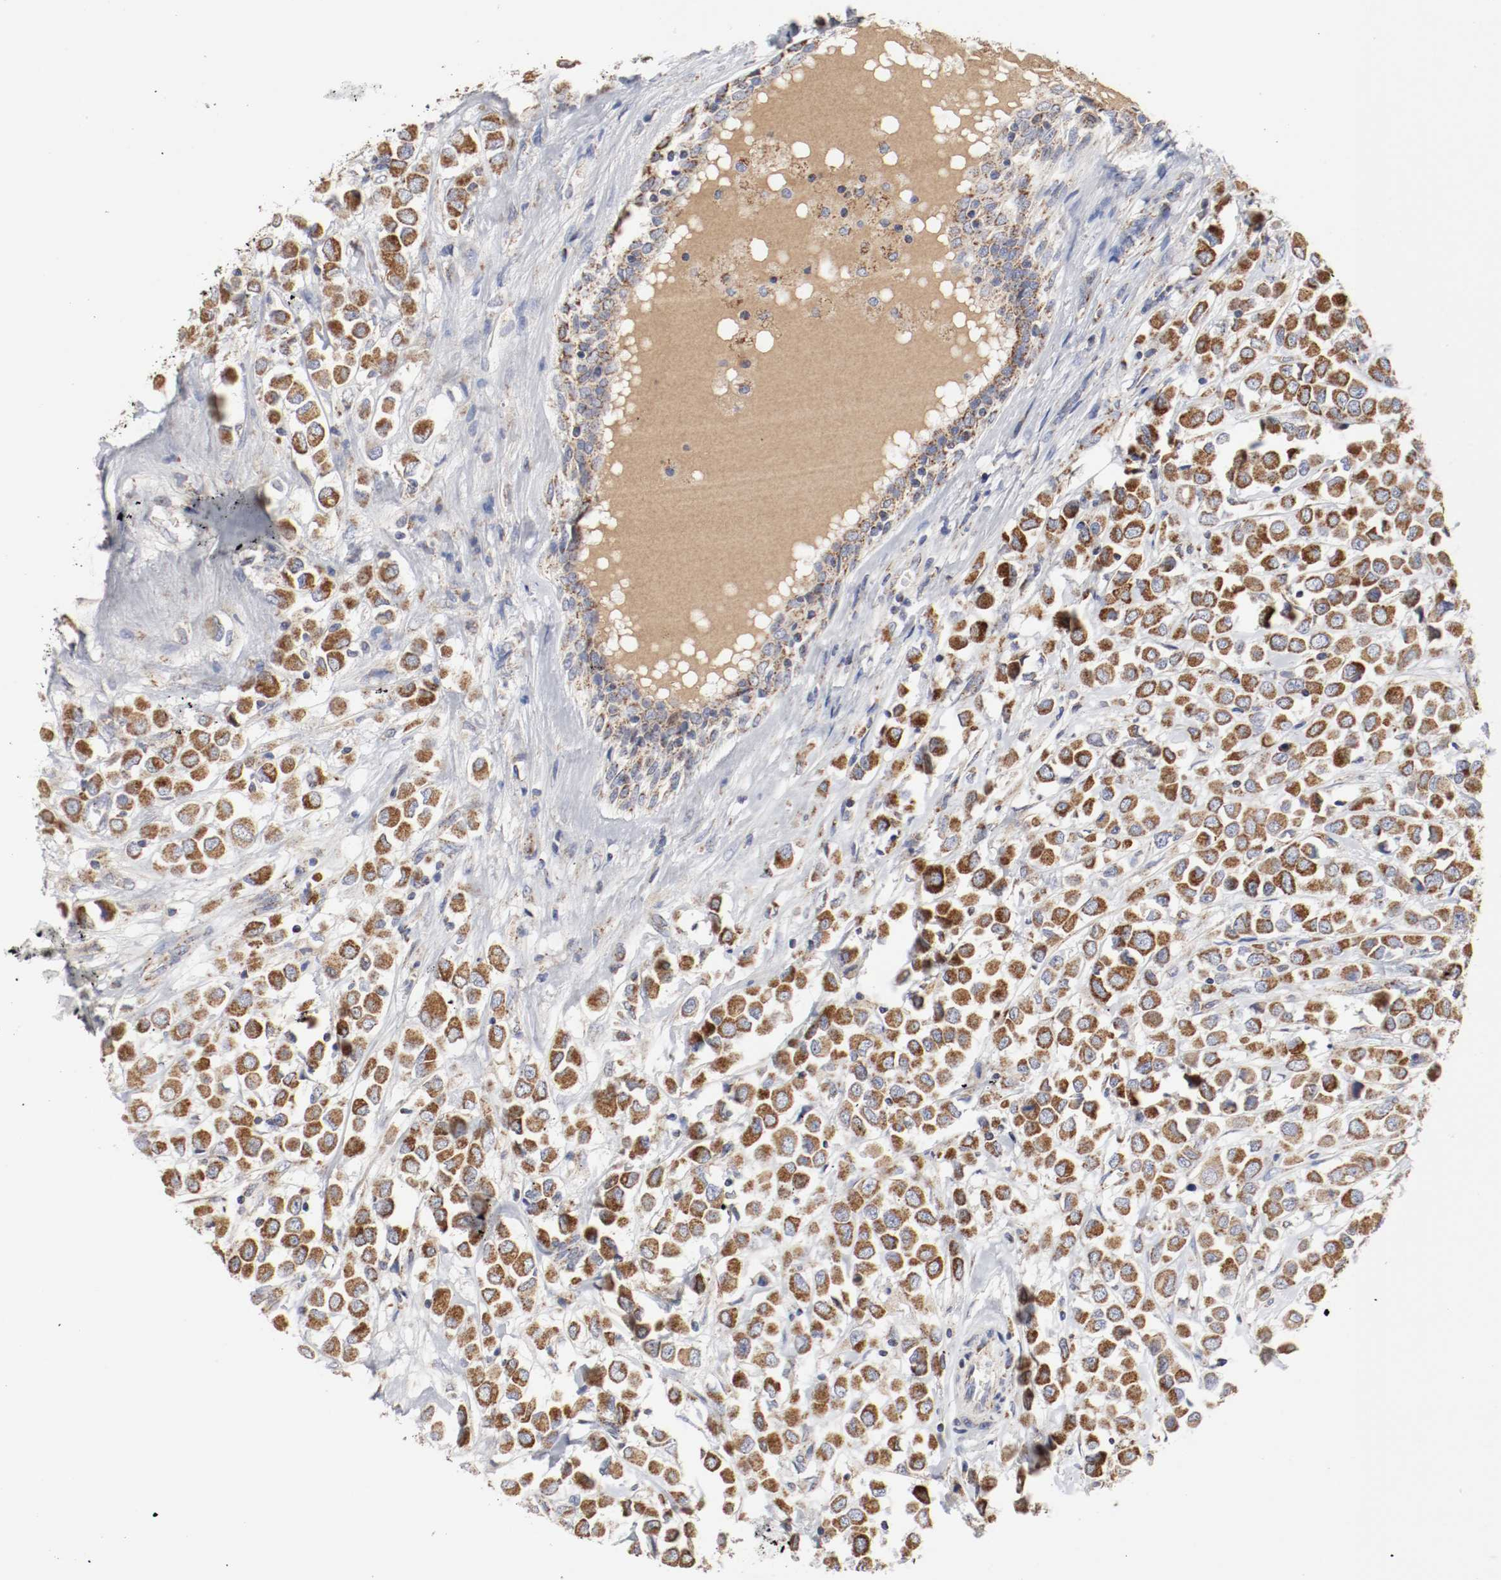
{"staining": {"intensity": "strong", "quantity": ">75%", "location": "cytoplasmic/membranous"}, "tissue": "breast cancer", "cell_type": "Tumor cells", "image_type": "cancer", "snomed": [{"axis": "morphology", "description": "Duct carcinoma"}, {"axis": "topography", "description": "Breast"}], "caption": "Protein staining exhibits strong cytoplasmic/membranous positivity in about >75% of tumor cells in breast infiltrating ductal carcinoma. The staining was performed using DAB to visualize the protein expression in brown, while the nuclei were stained in blue with hematoxylin (Magnification: 20x).", "gene": "AFG3L2", "patient": {"sex": "female", "age": 61}}